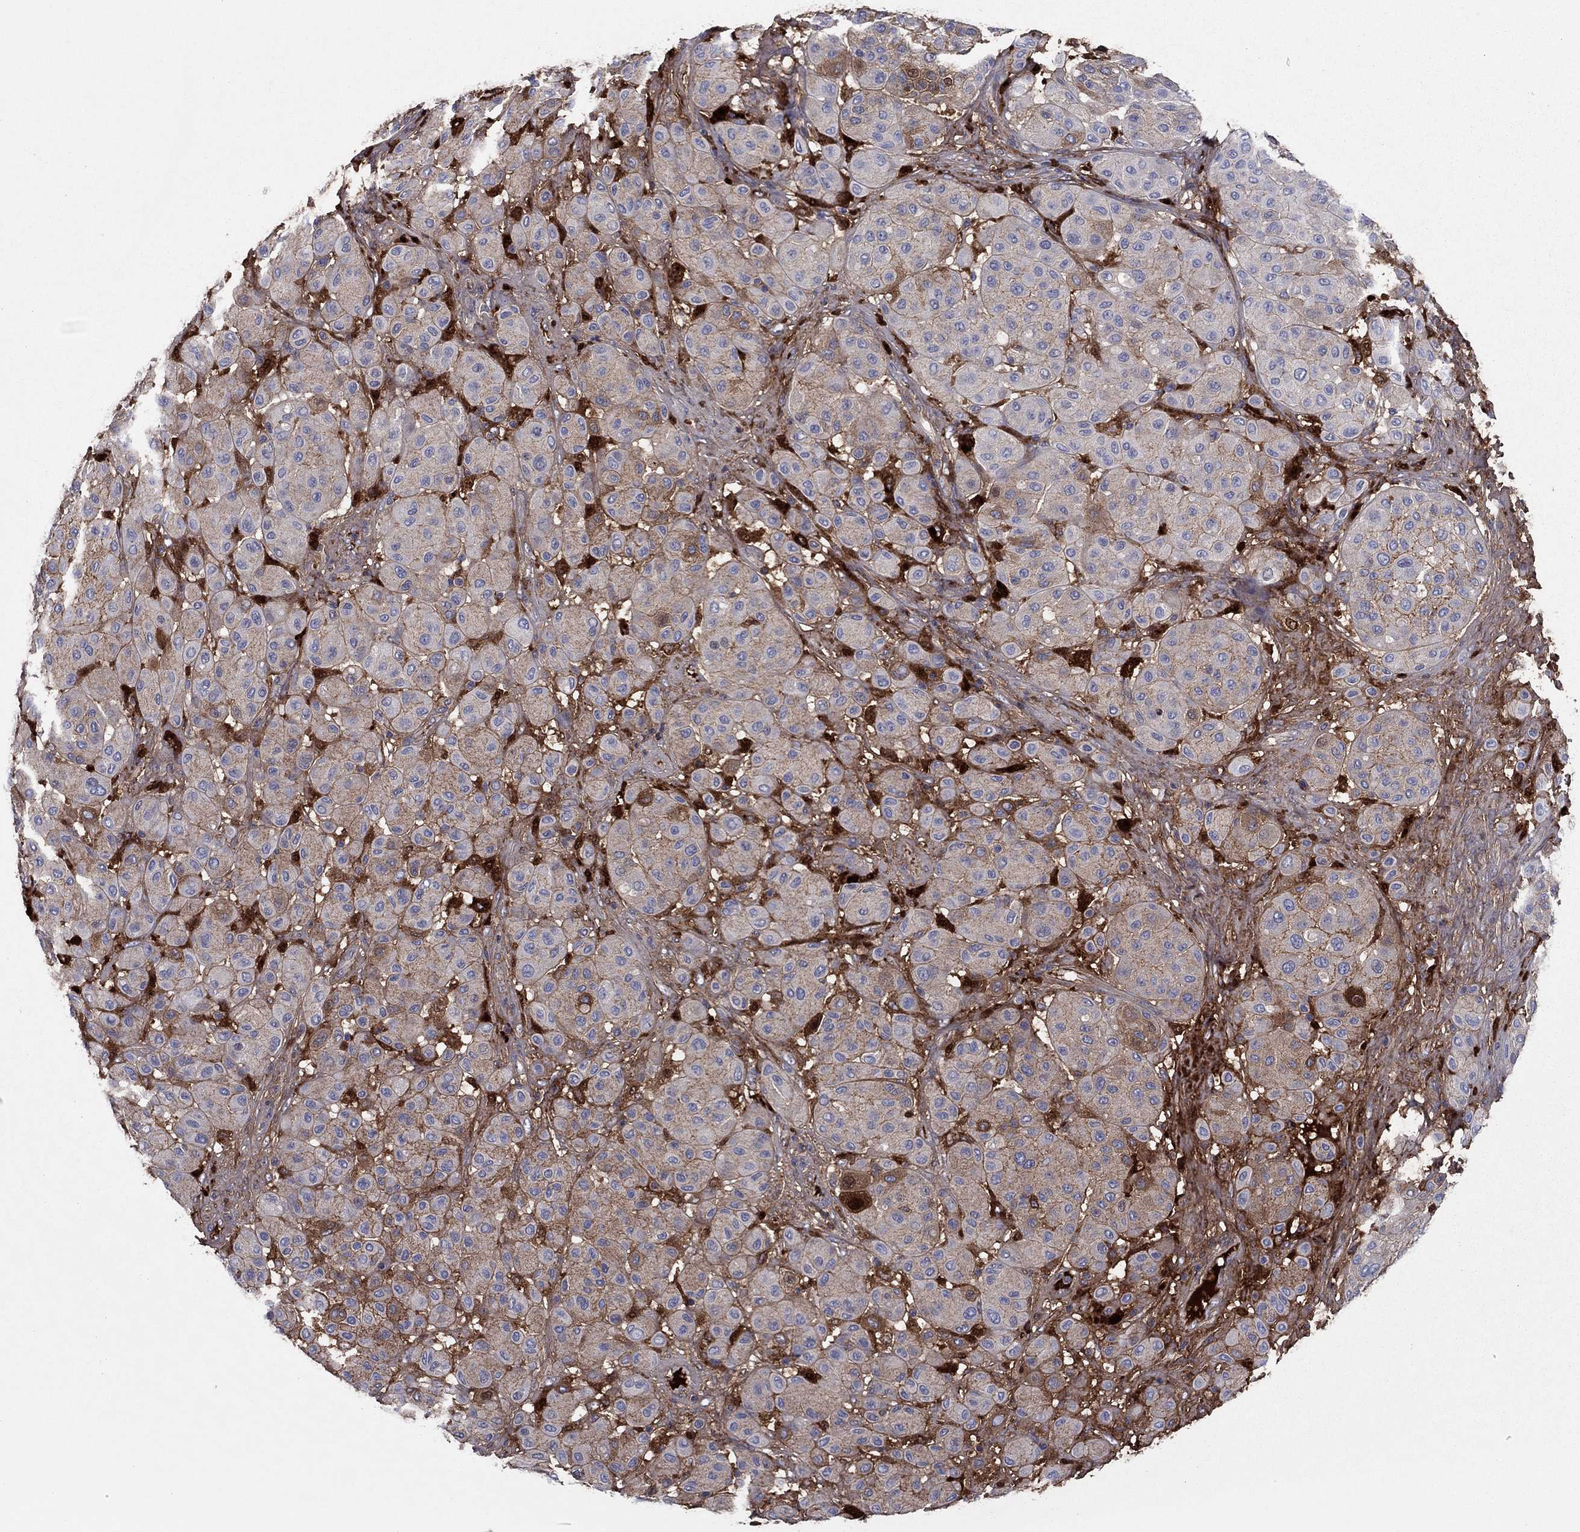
{"staining": {"intensity": "moderate", "quantity": "25%-75%", "location": "cytoplasmic/membranous"}, "tissue": "melanoma", "cell_type": "Tumor cells", "image_type": "cancer", "snomed": [{"axis": "morphology", "description": "Malignant melanoma, Metastatic site"}, {"axis": "topography", "description": "Smooth muscle"}], "caption": "Malignant melanoma (metastatic site) was stained to show a protein in brown. There is medium levels of moderate cytoplasmic/membranous staining in about 25%-75% of tumor cells. (brown staining indicates protein expression, while blue staining denotes nuclei).", "gene": "HPX", "patient": {"sex": "male", "age": 41}}